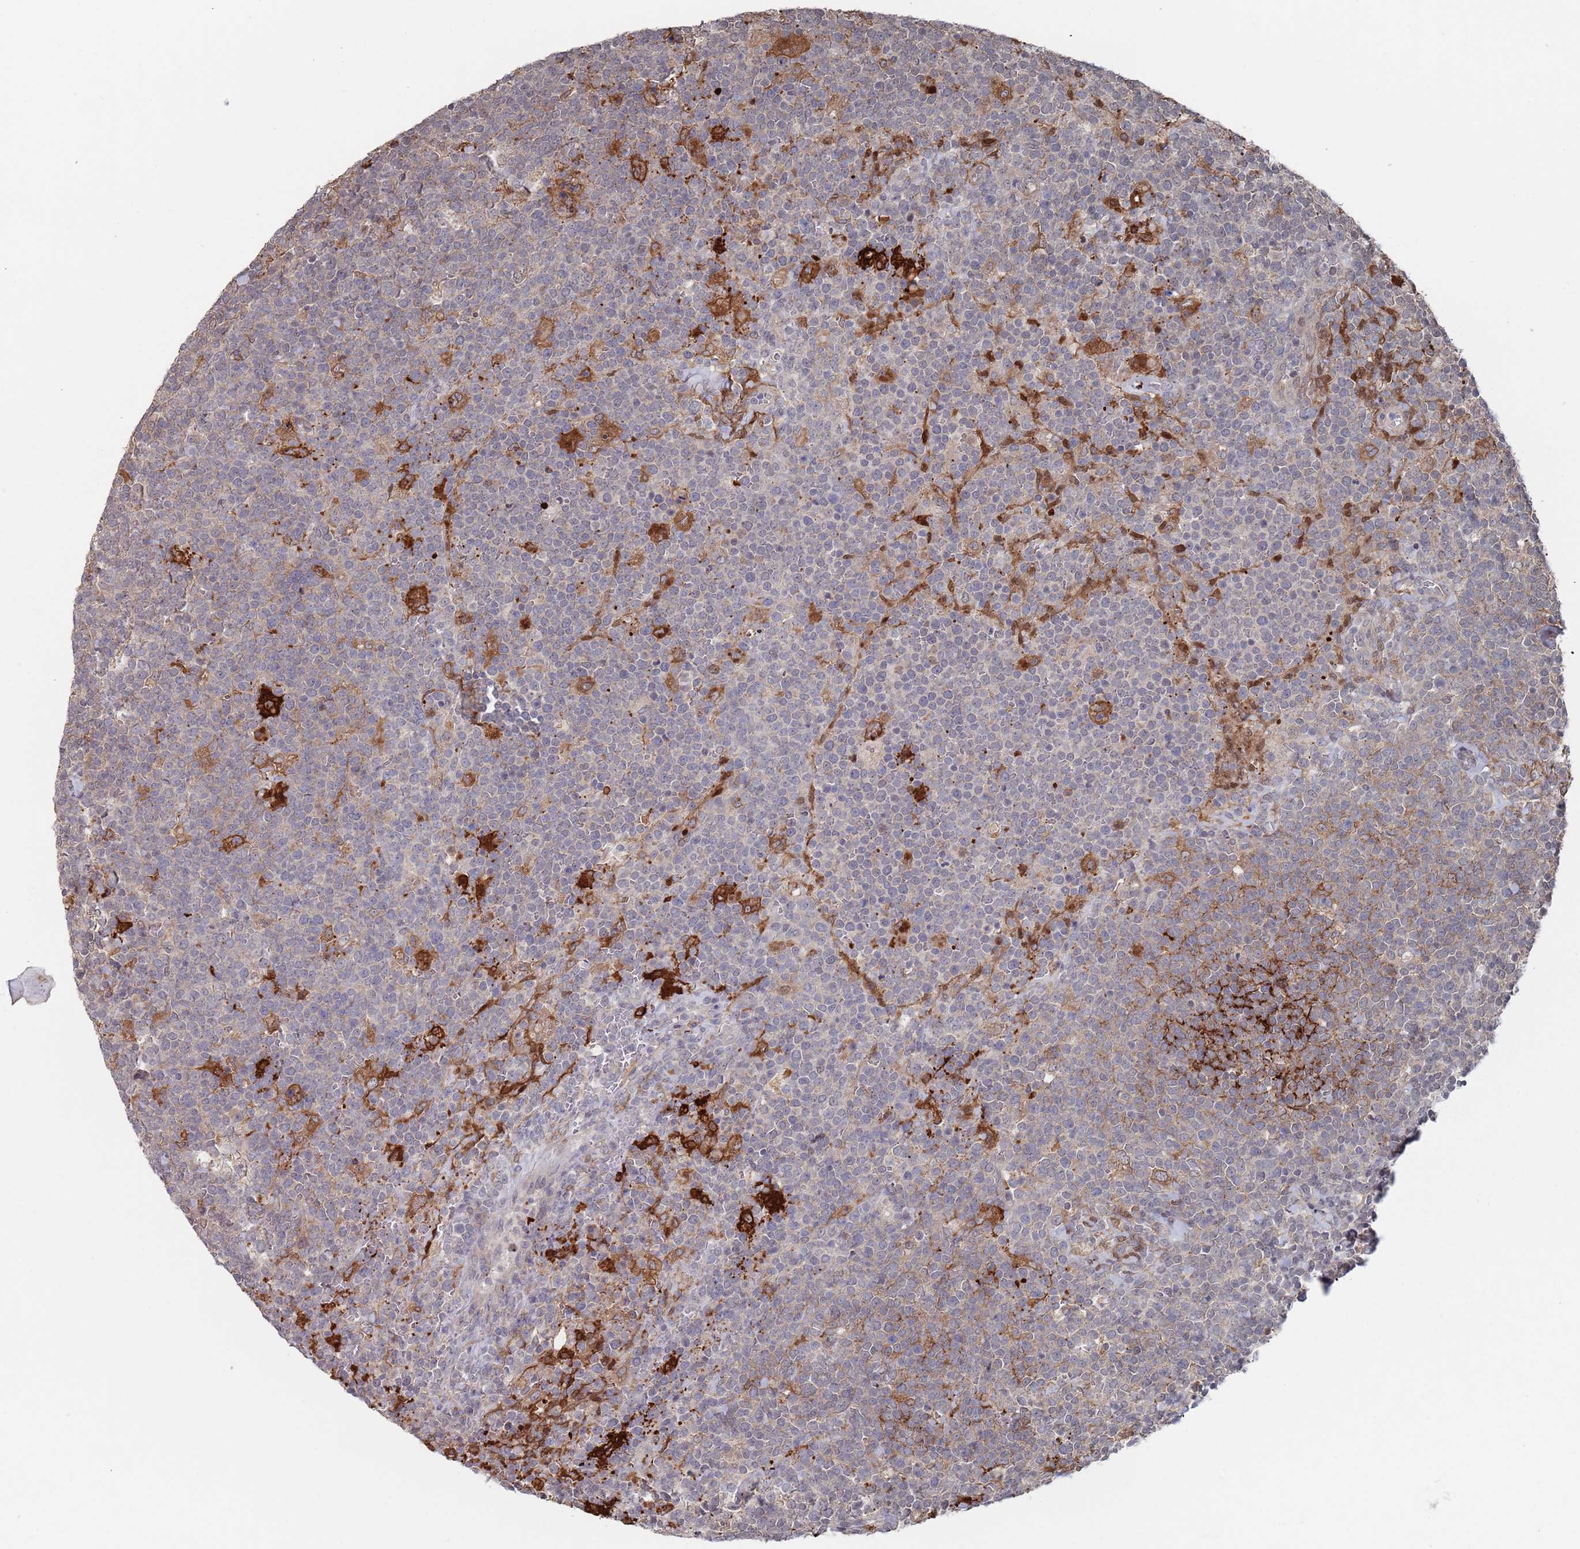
{"staining": {"intensity": "negative", "quantity": "none", "location": "none"}, "tissue": "lymphoma", "cell_type": "Tumor cells", "image_type": "cancer", "snomed": [{"axis": "morphology", "description": "Malignant lymphoma, non-Hodgkin's type, High grade"}, {"axis": "topography", "description": "Lymph node"}], "caption": "The IHC photomicrograph has no significant staining in tumor cells of lymphoma tissue.", "gene": "DGKD", "patient": {"sex": "male", "age": 61}}